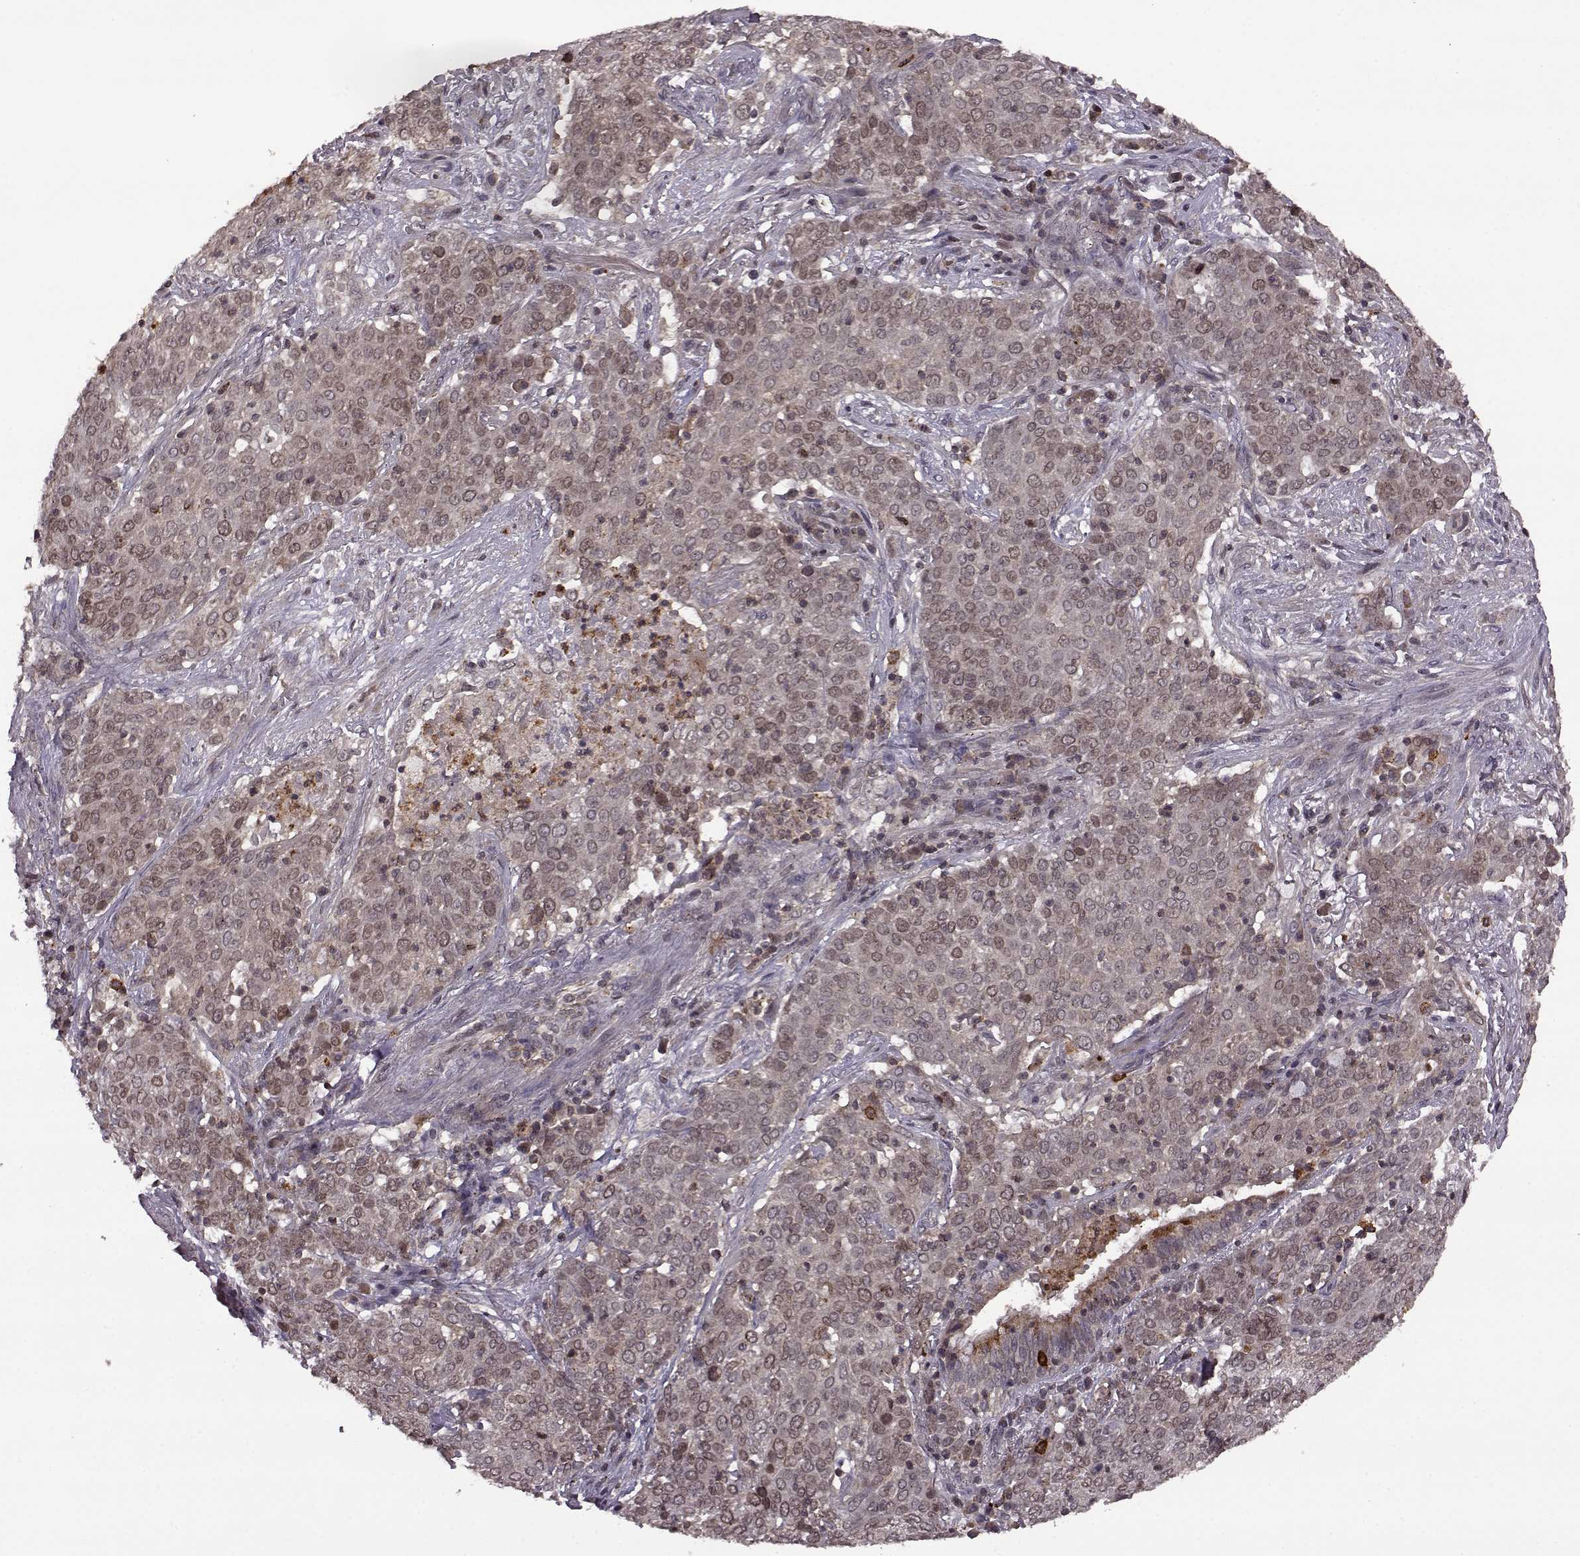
{"staining": {"intensity": "weak", "quantity": "25%-75%", "location": "cytoplasmic/membranous,nuclear"}, "tissue": "lung cancer", "cell_type": "Tumor cells", "image_type": "cancer", "snomed": [{"axis": "morphology", "description": "Squamous cell carcinoma, NOS"}, {"axis": "topography", "description": "Lung"}], "caption": "High-magnification brightfield microscopy of squamous cell carcinoma (lung) stained with DAB (brown) and counterstained with hematoxylin (blue). tumor cells exhibit weak cytoplasmic/membranous and nuclear expression is appreciated in about25%-75% of cells.", "gene": "TRMU", "patient": {"sex": "male", "age": 82}}